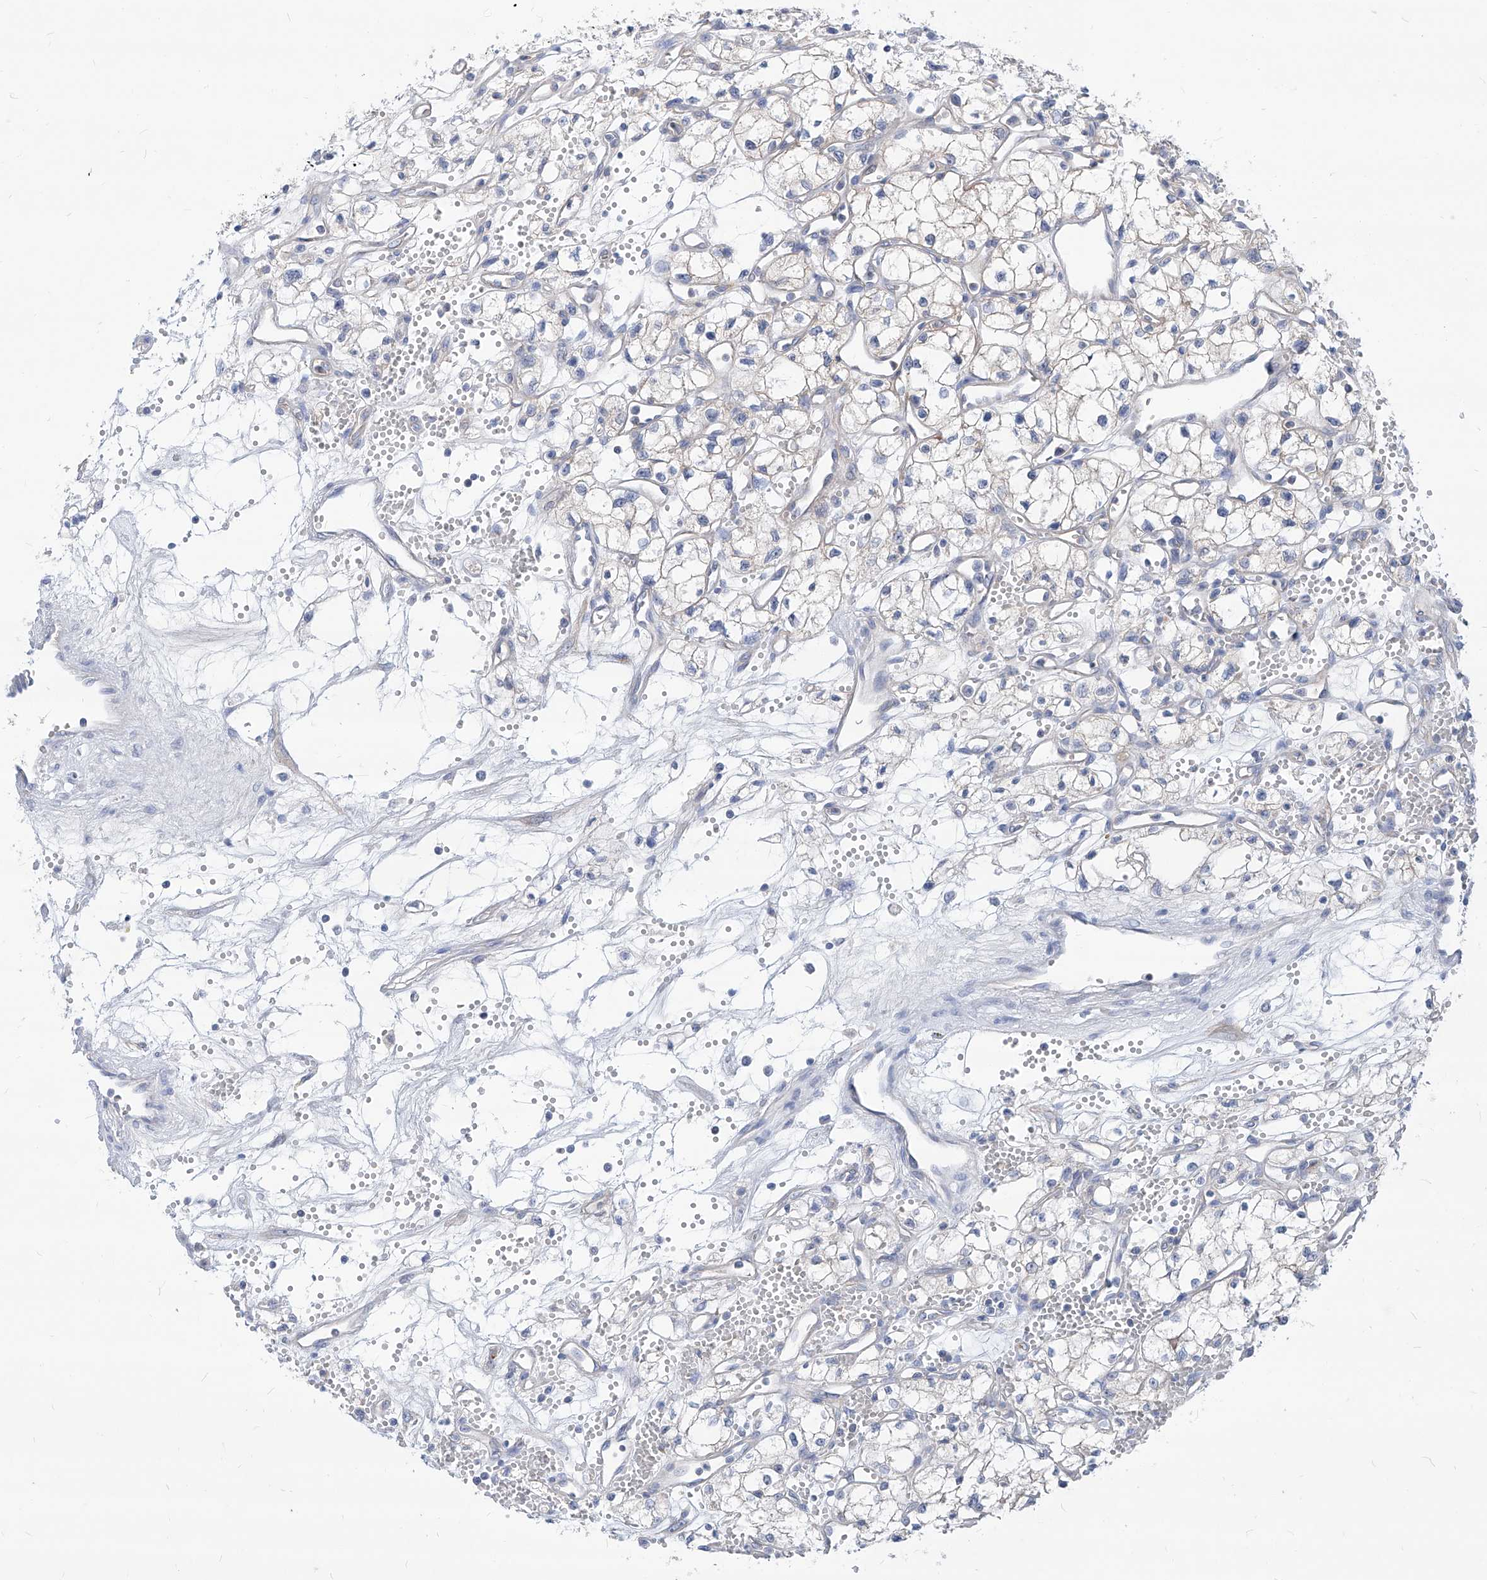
{"staining": {"intensity": "negative", "quantity": "none", "location": "none"}, "tissue": "renal cancer", "cell_type": "Tumor cells", "image_type": "cancer", "snomed": [{"axis": "morphology", "description": "Adenocarcinoma, NOS"}, {"axis": "topography", "description": "Kidney"}], "caption": "Immunohistochemistry (IHC) of human renal cancer exhibits no staining in tumor cells. (Immunohistochemistry (IHC), brightfield microscopy, high magnification).", "gene": "AKAP10", "patient": {"sex": "male", "age": 59}}